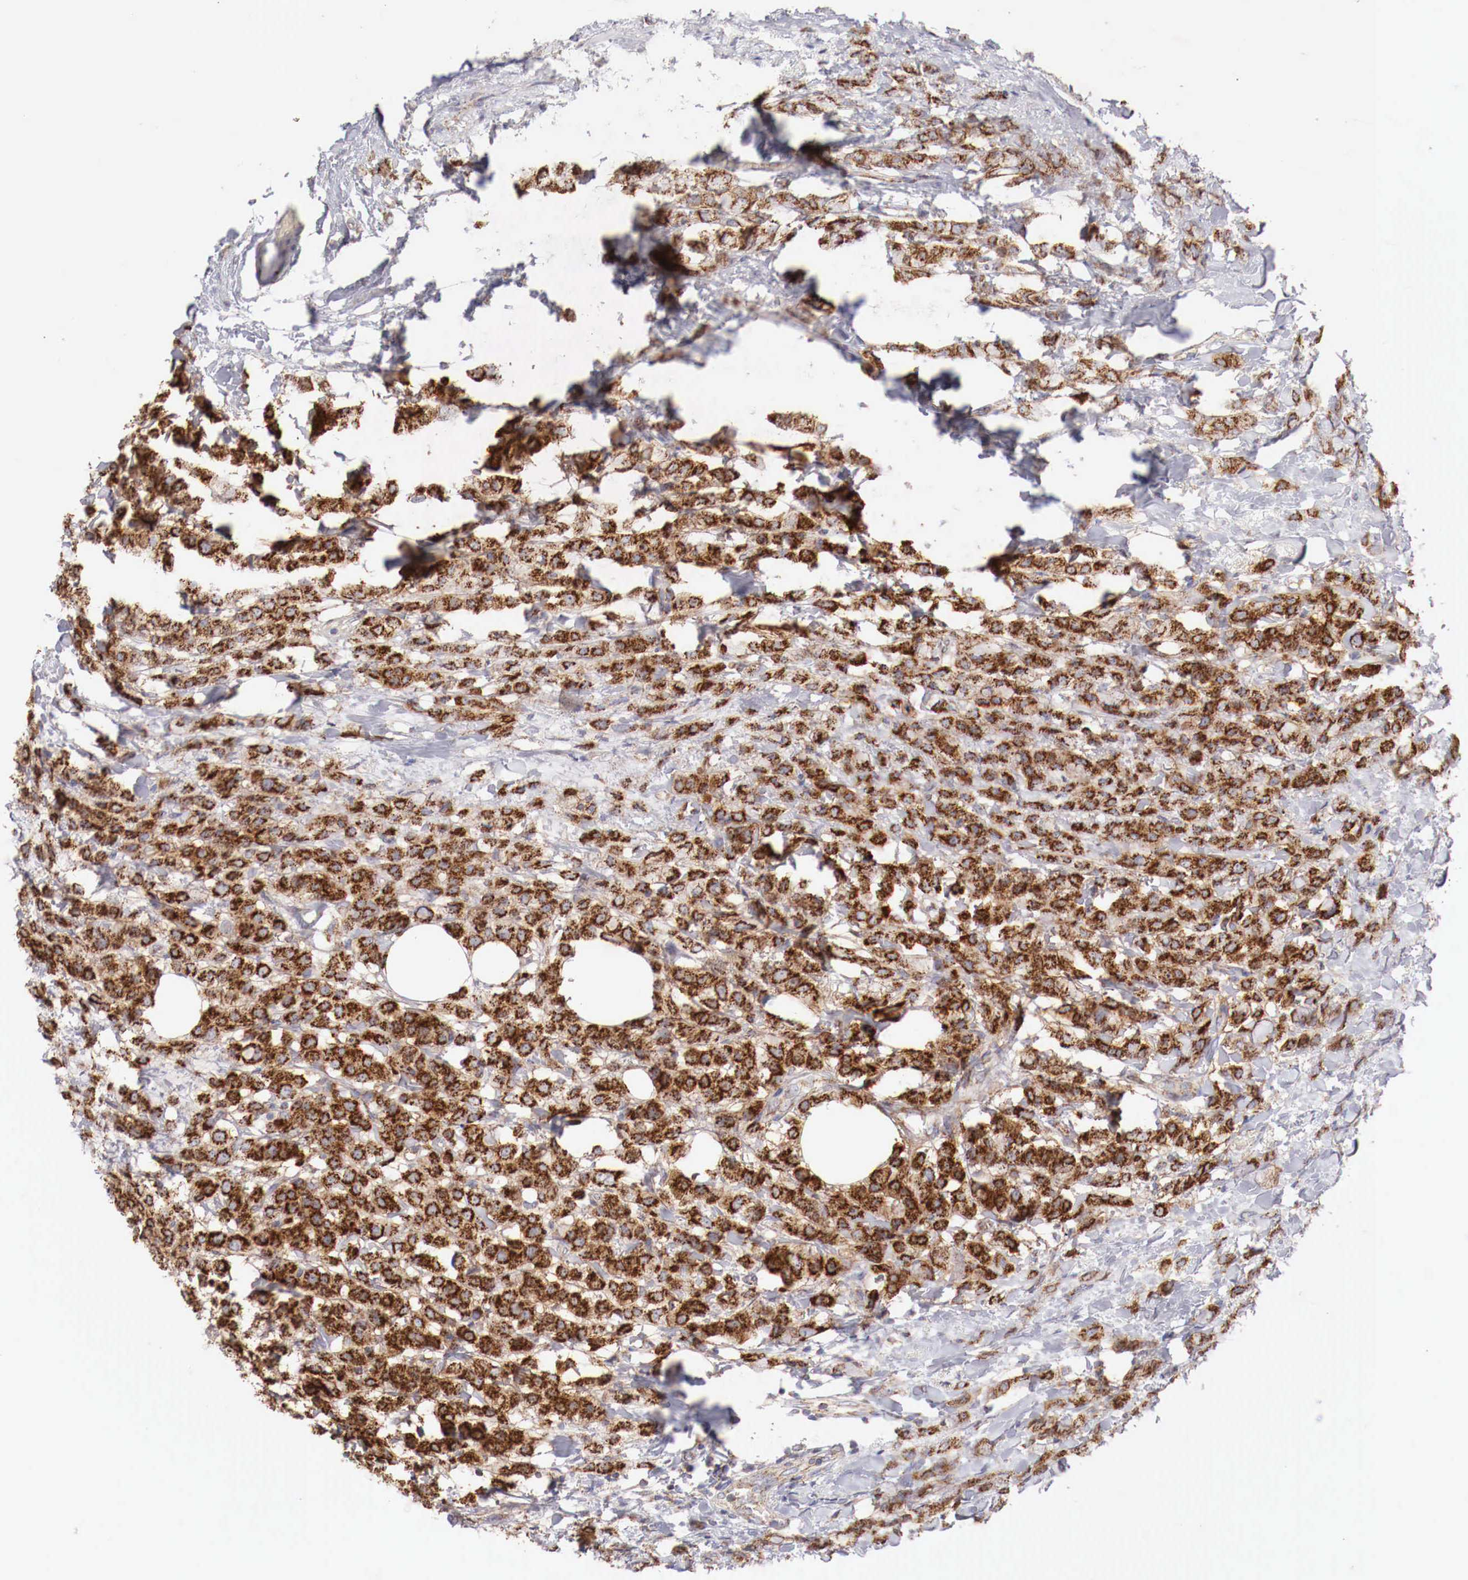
{"staining": {"intensity": "moderate", "quantity": ">75%", "location": "cytoplasmic/membranous"}, "tissue": "breast cancer", "cell_type": "Tumor cells", "image_type": "cancer", "snomed": [{"axis": "morphology", "description": "Lobular carcinoma"}, {"axis": "topography", "description": "Breast"}], "caption": "The image exhibits a brown stain indicating the presence of a protein in the cytoplasmic/membranous of tumor cells in breast cancer.", "gene": "XPNPEP3", "patient": {"sex": "female", "age": 85}}